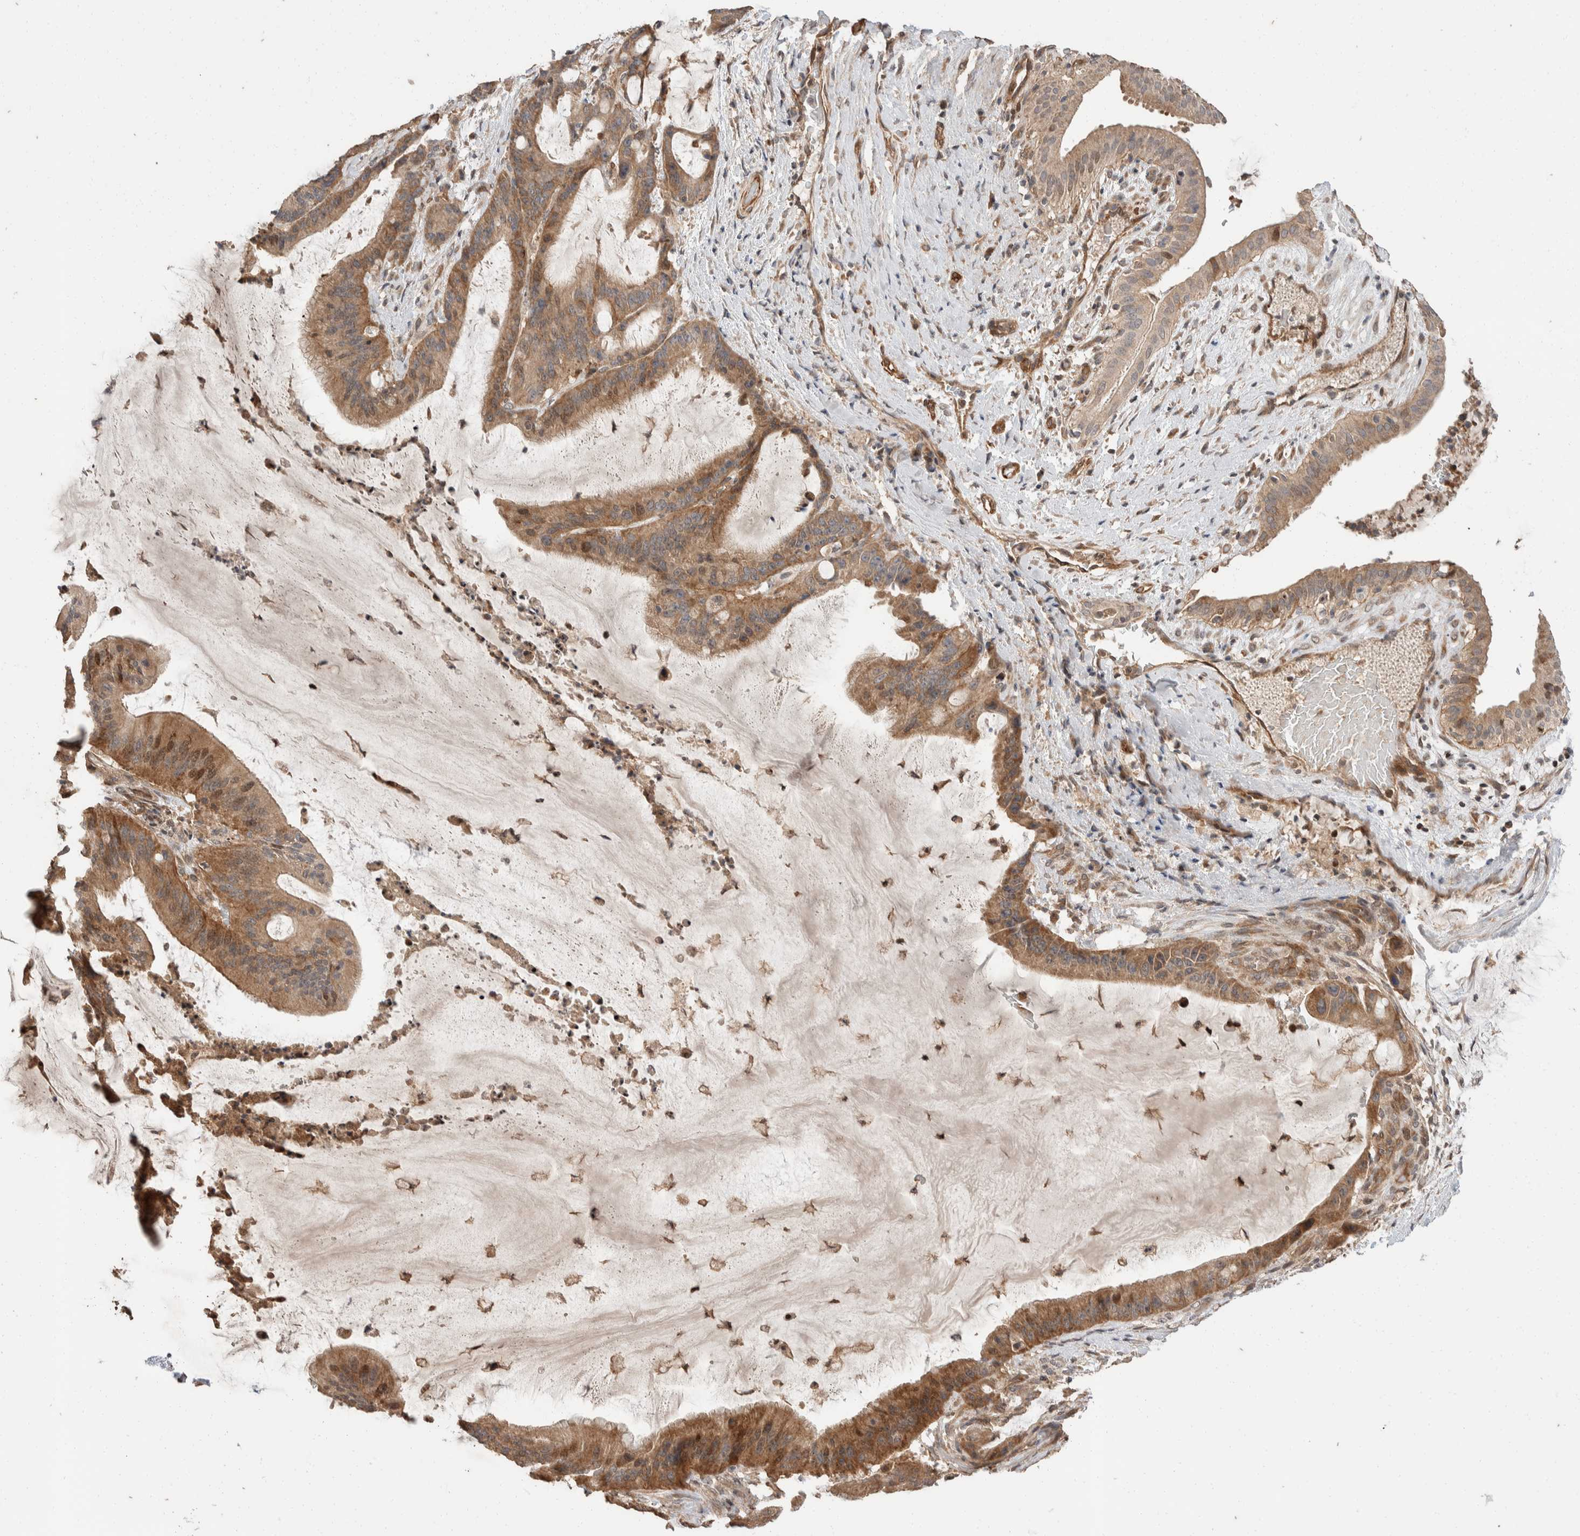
{"staining": {"intensity": "moderate", "quantity": ">75%", "location": "cytoplasmic/membranous"}, "tissue": "liver cancer", "cell_type": "Tumor cells", "image_type": "cancer", "snomed": [{"axis": "morphology", "description": "Normal tissue, NOS"}, {"axis": "morphology", "description": "Cholangiocarcinoma"}, {"axis": "topography", "description": "Liver"}, {"axis": "topography", "description": "Peripheral nerve tissue"}], "caption": "The photomicrograph shows immunohistochemical staining of liver cholangiocarcinoma. There is moderate cytoplasmic/membranous expression is present in about >75% of tumor cells. (DAB IHC, brown staining for protein, blue staining for nuclei).", "gene": "ERC1", "patient": {"sex": "female", "age": 73}}